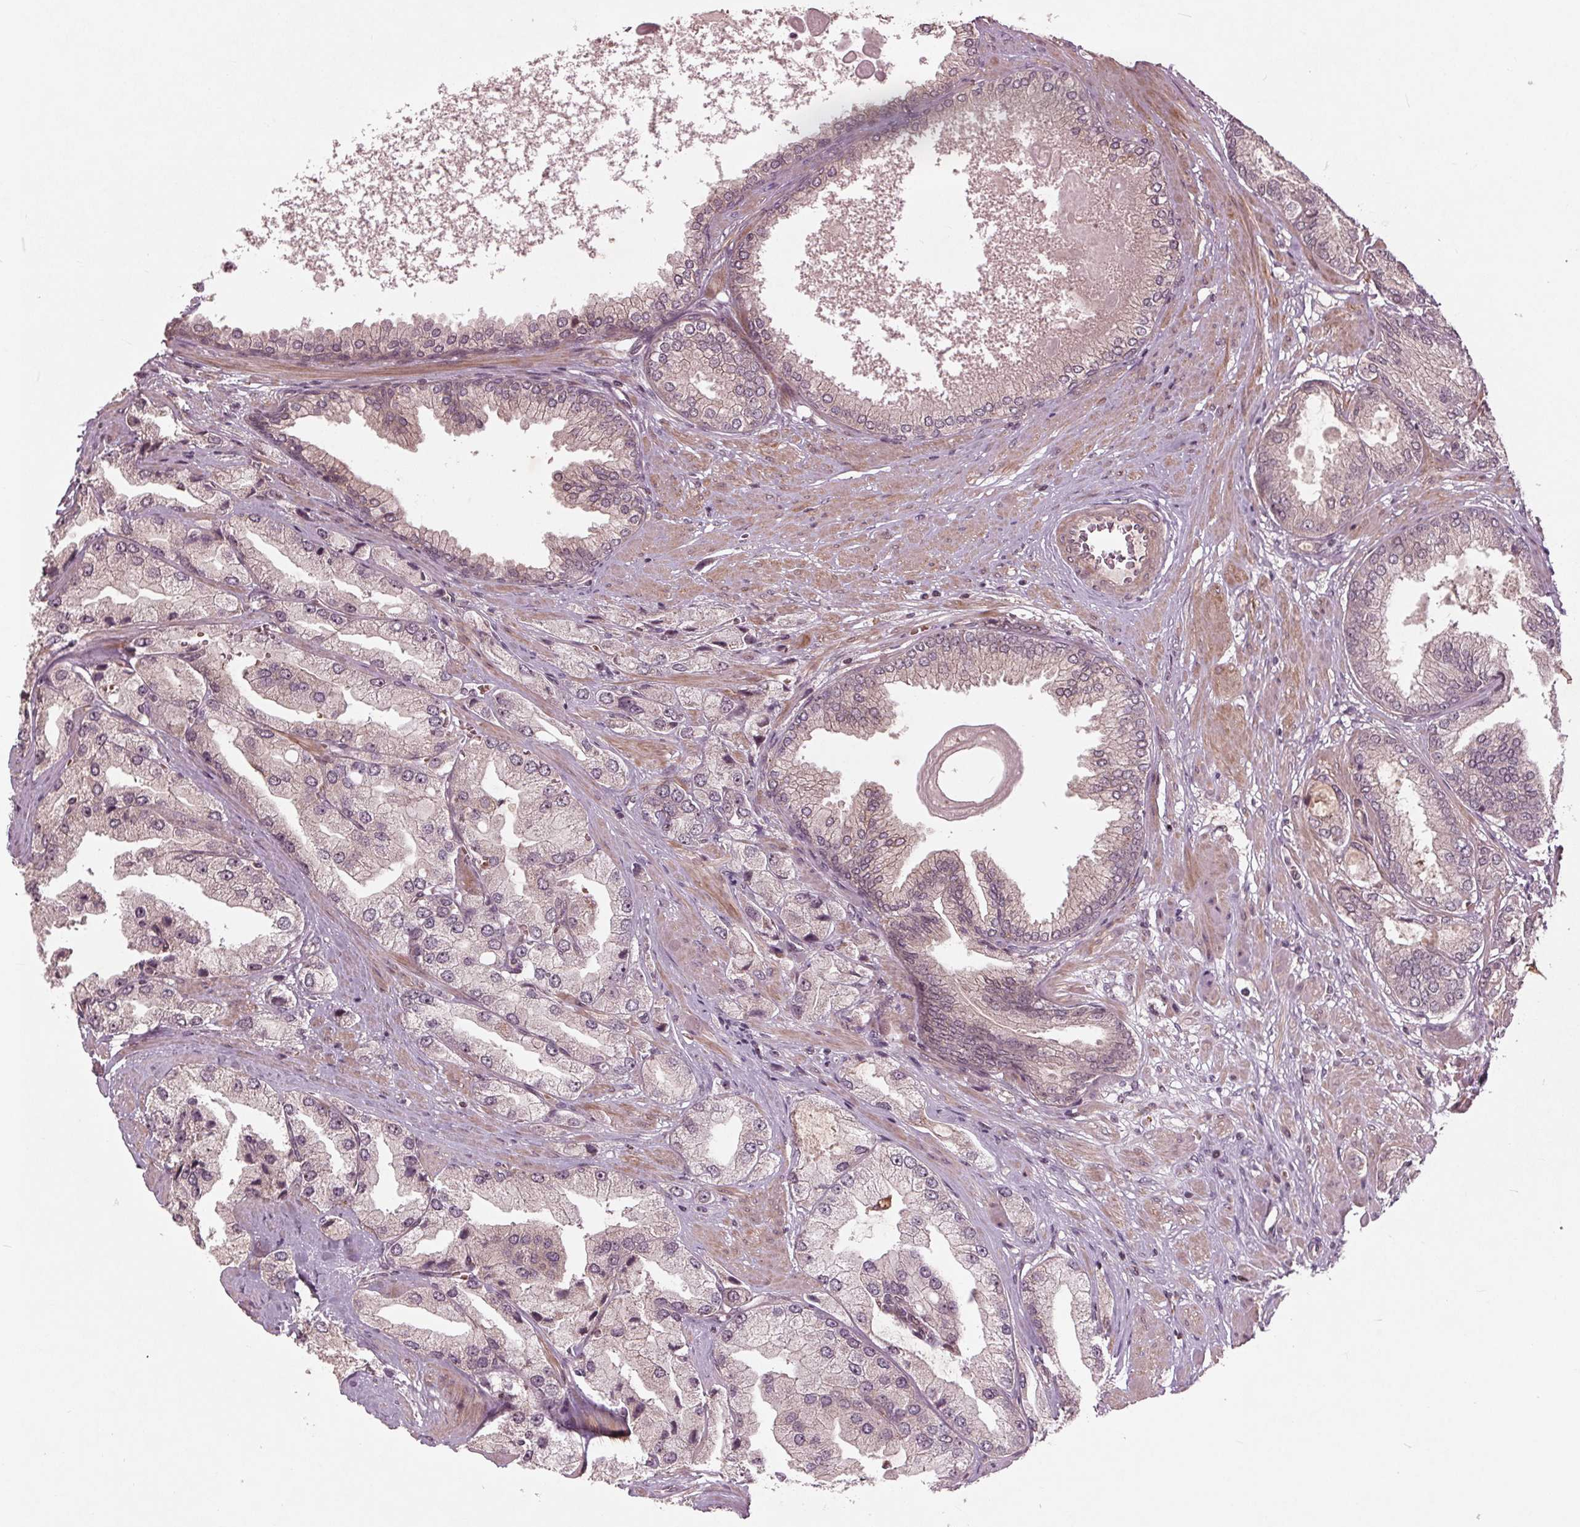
{"staining": {"intensity": "negative", "quantity": "none", "location": "none"}, "tissue": "prostate cancer", "cell_type": "Tumor cells", "image_type": "cancer", "snomed": [{"axis": "morphology", "description": "Adenocarcinoma, High grade"}, {"axis": "topography", "description": "Prostate"}], "caption": "A high-resolution photomicrograph shows immunohistochemistry staining of prostate cancer, which reveals no significant expression in tumor cells. The staining was performed using DAB to visualize the protein expression in brown, while the nuclei were stained in blue with hematoxylin (Magnification: 20x).", "gene": "CDKL4", "patient": {"sex": "male", "age": 68}}